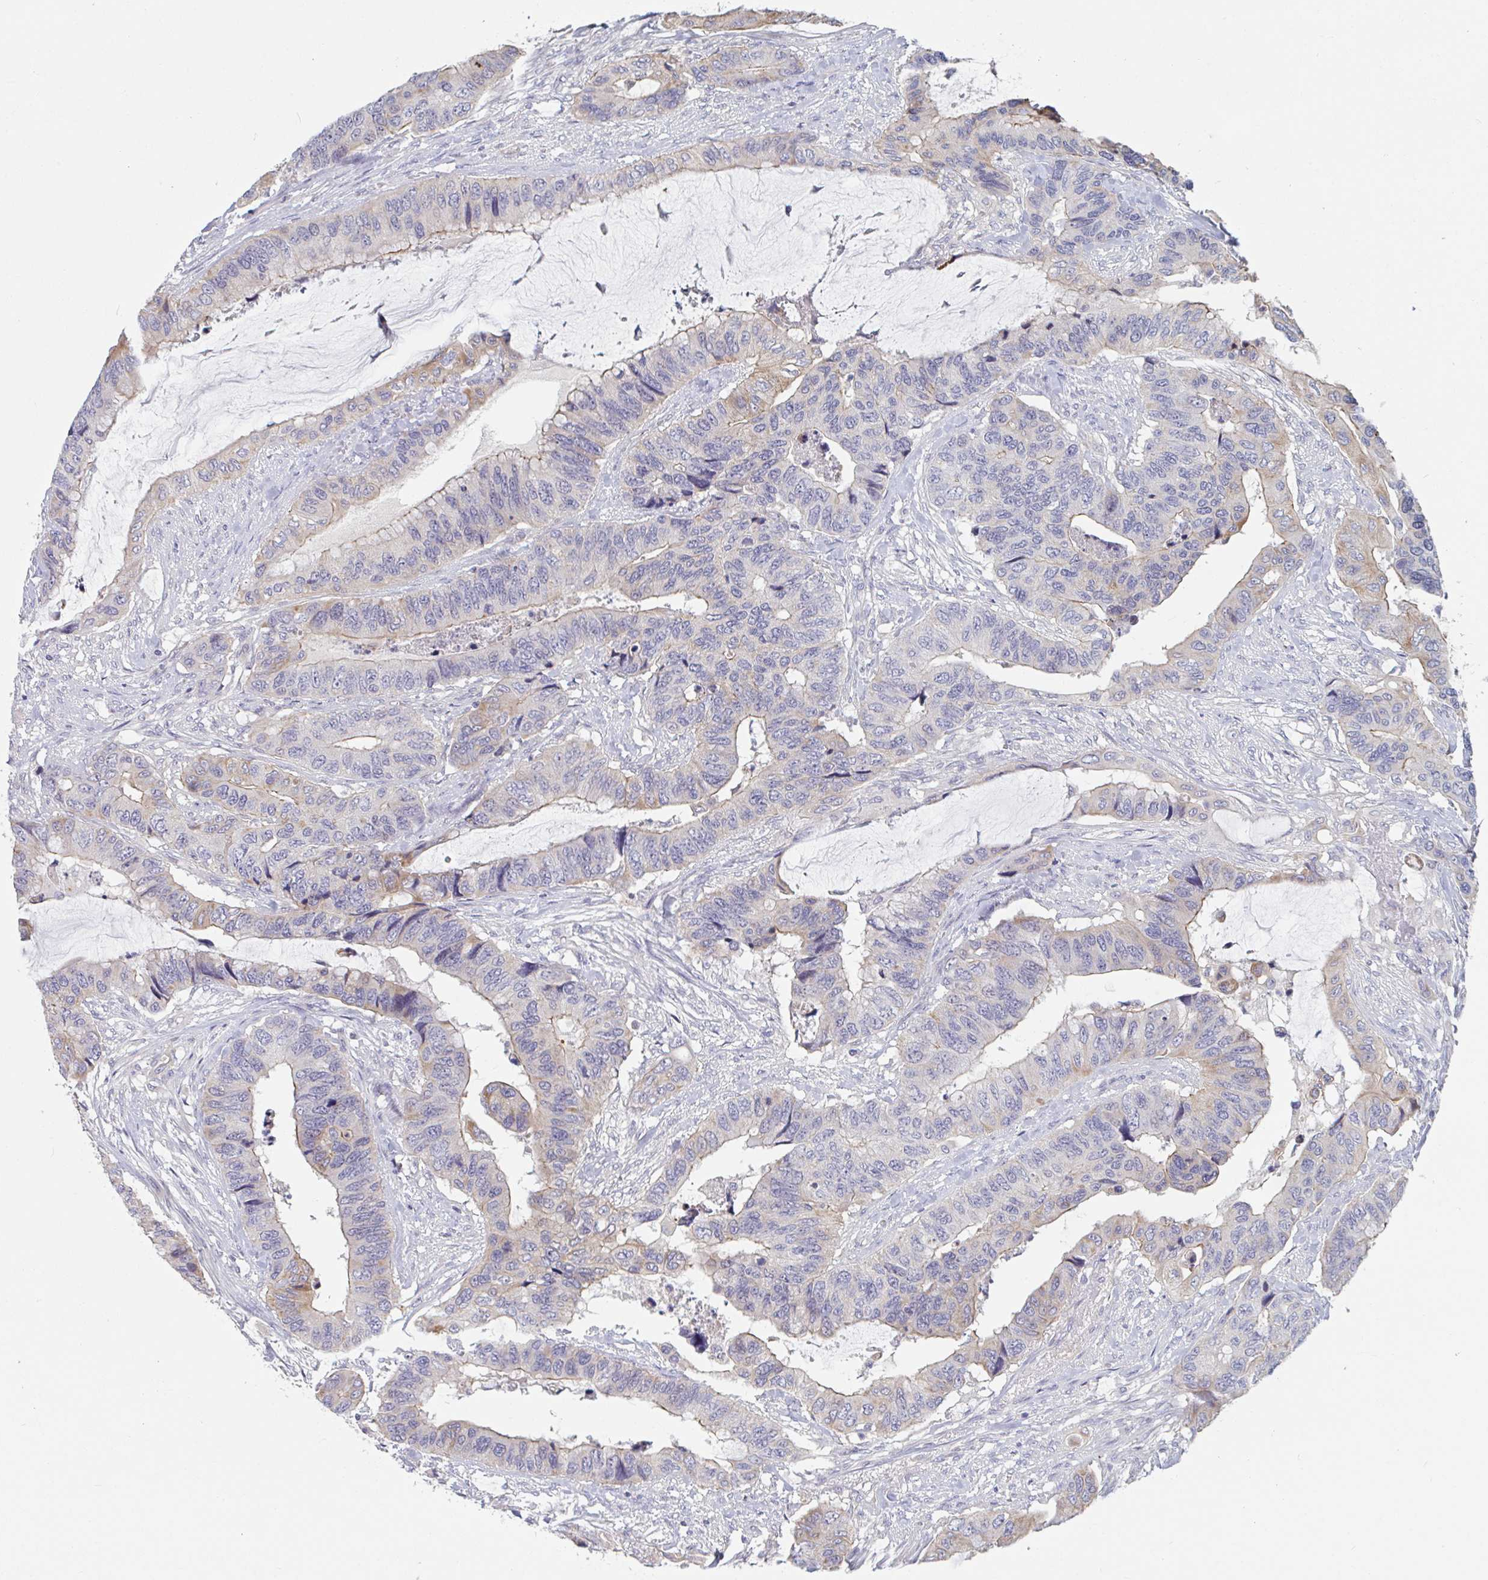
{"staining": {"intensity": "weak", "quantity": "<25%", "location": "cytoplasmic/membranous"}, "tissue": "colorectal cancer", "cell_type": "Tumor cells", "image_type": "cancer", "snomed": [{"axis": "morphology", "description": "Adenocarcinoma, NOS"}, {"axis": "topography", "description": "Rectum"}], "caption": "This histopathology image is of adenocarcinoma (colorectal) stained with immunohistochemistry (IHC) to label a protein in brown with the nuclei are counter-stained blue. There is no positivity in tumor cells.", "gene": "UNKL", "patient": {"sex": "female", "age": 59}}